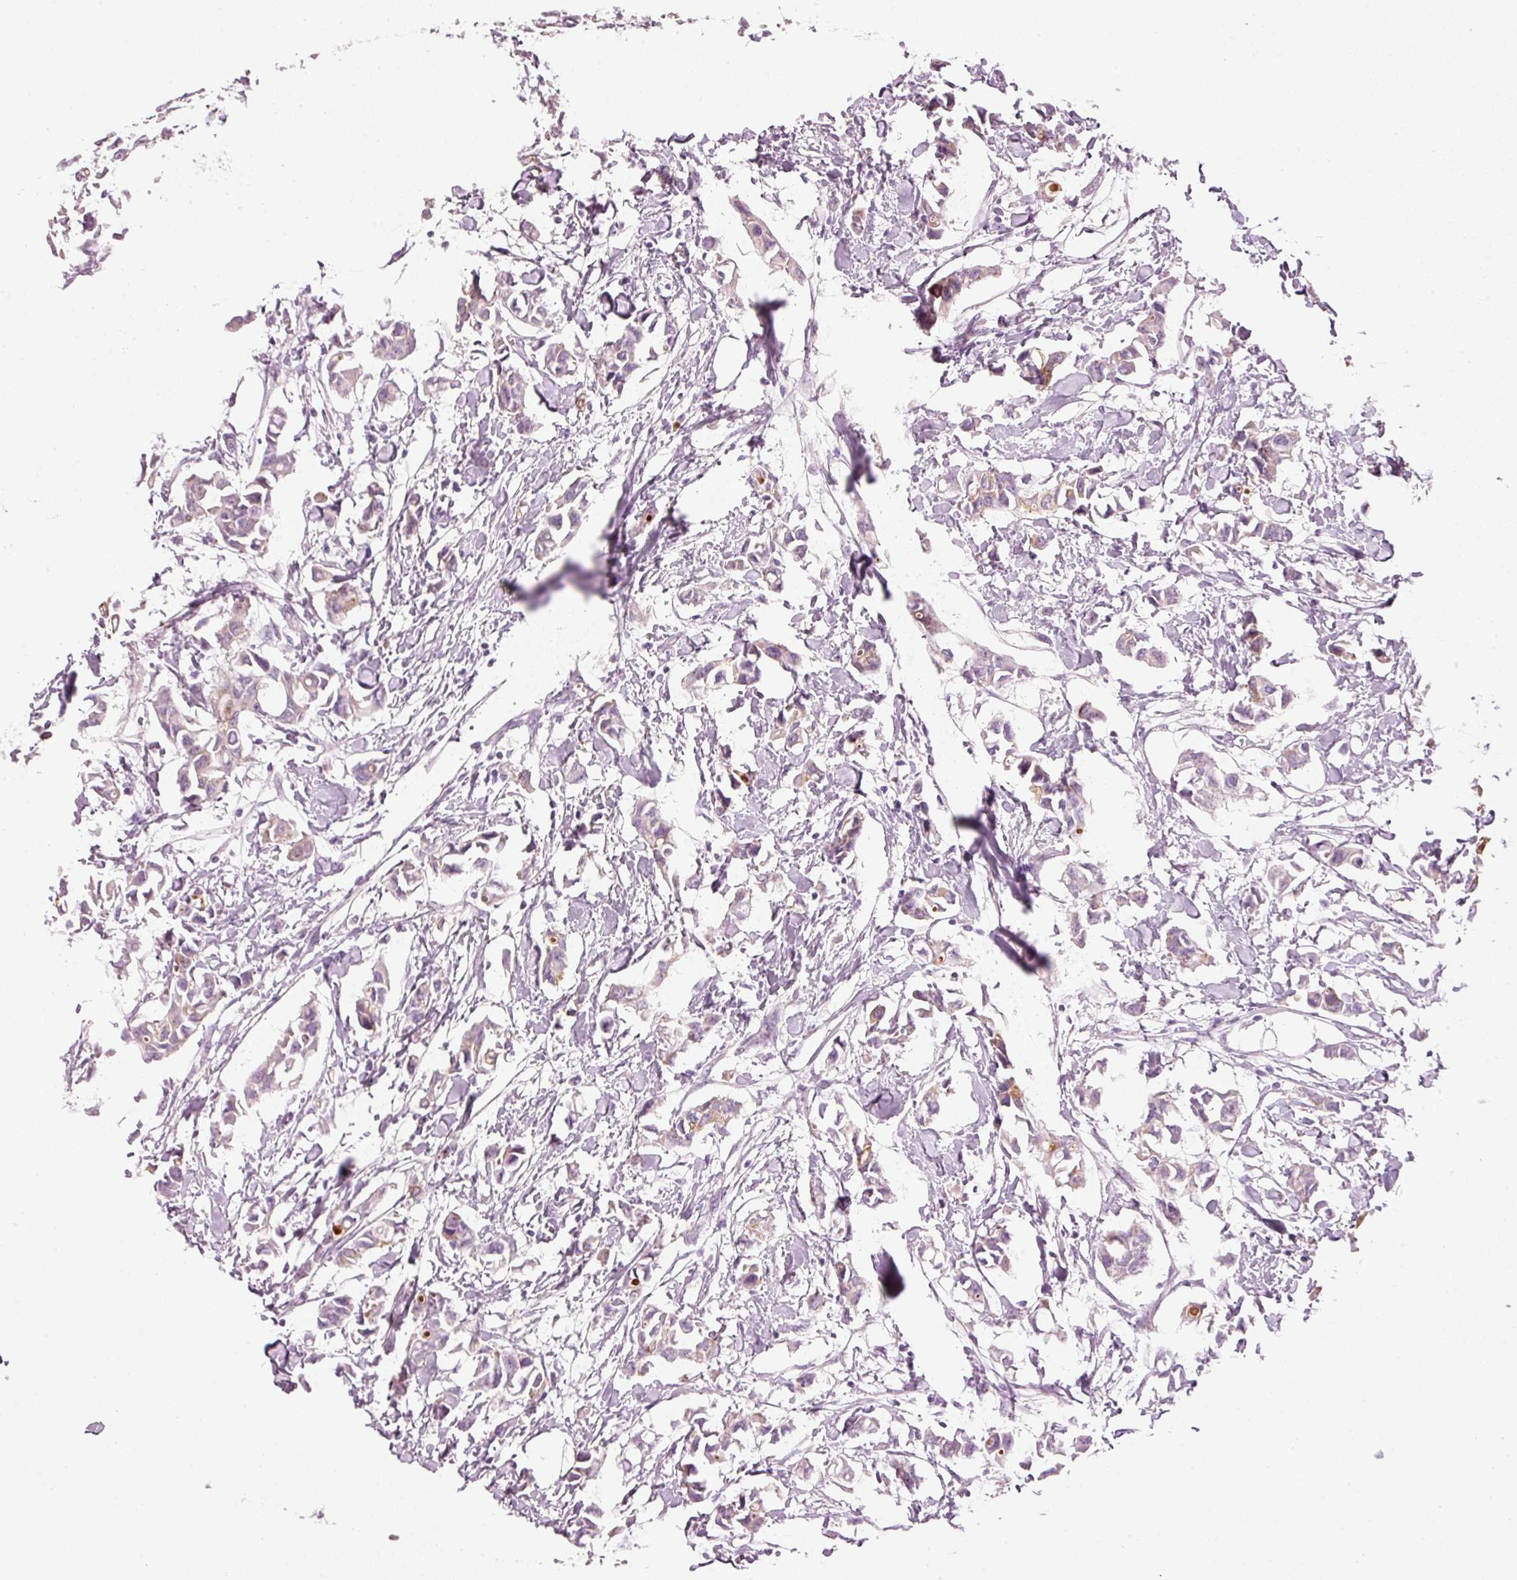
{"staining": {"intensity": "weak", "quantity": "<25%", "location": "cytoplasmic/membranous"}, "tissue": "breast cancer", "cell_type": "Tumor cells", "image_type": "cancer", "snomed": [{"axis": "morphology", "description": "Duct carcinoma"}, {"axis": "topography", "description": "Breast"}], "caption": "Breast invasive ductal carcinoma stained for a protein using immunohistochemistry demonstrates no expression tumor cells.", "gene": "CARD16", "patient": {"sex": "female", "age": 41}}